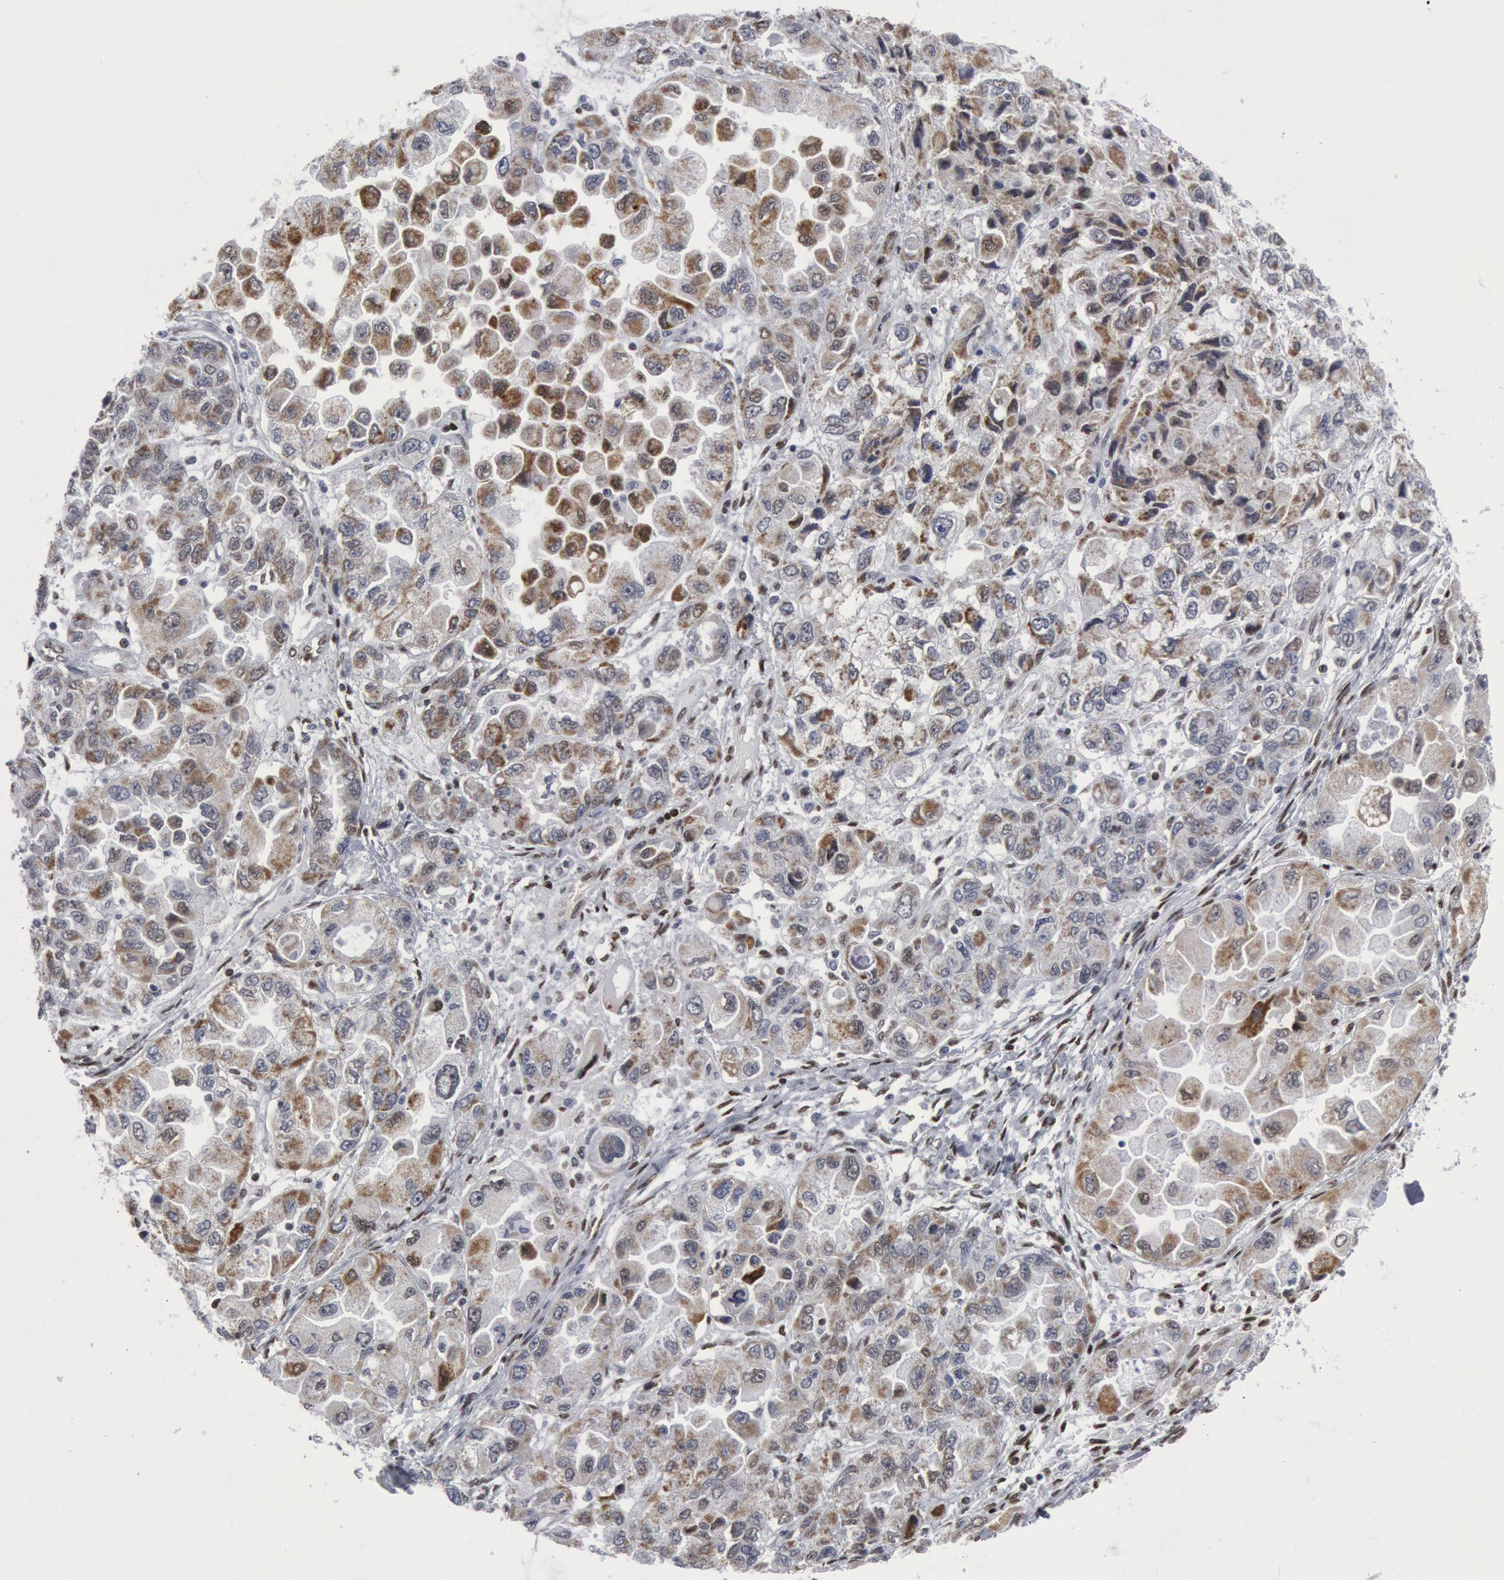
{"staining": {"intensity": "weak", "quantity": "25%-75%", "location": "nuclear"}, "tissue": "ovarian cancer", "cell_type": "Tumor cells", "image_type": "cancer", "snomed": [{"axis": "morphology", "description": "Cystadenocarcinoma, serous, NOS"}, {"axis": "topography", "description": "Ovary"}], "caption": "High-power microscopy captured an immunohistochemistry (IHC) micrograph of ovarian cancer (serous cystadenocarcinoma), revealing weak nuclear staining in approximately 25%-75% of tumor cells.", "gene": "MECP2", "patient": {"sex": "female", "age": 84}}